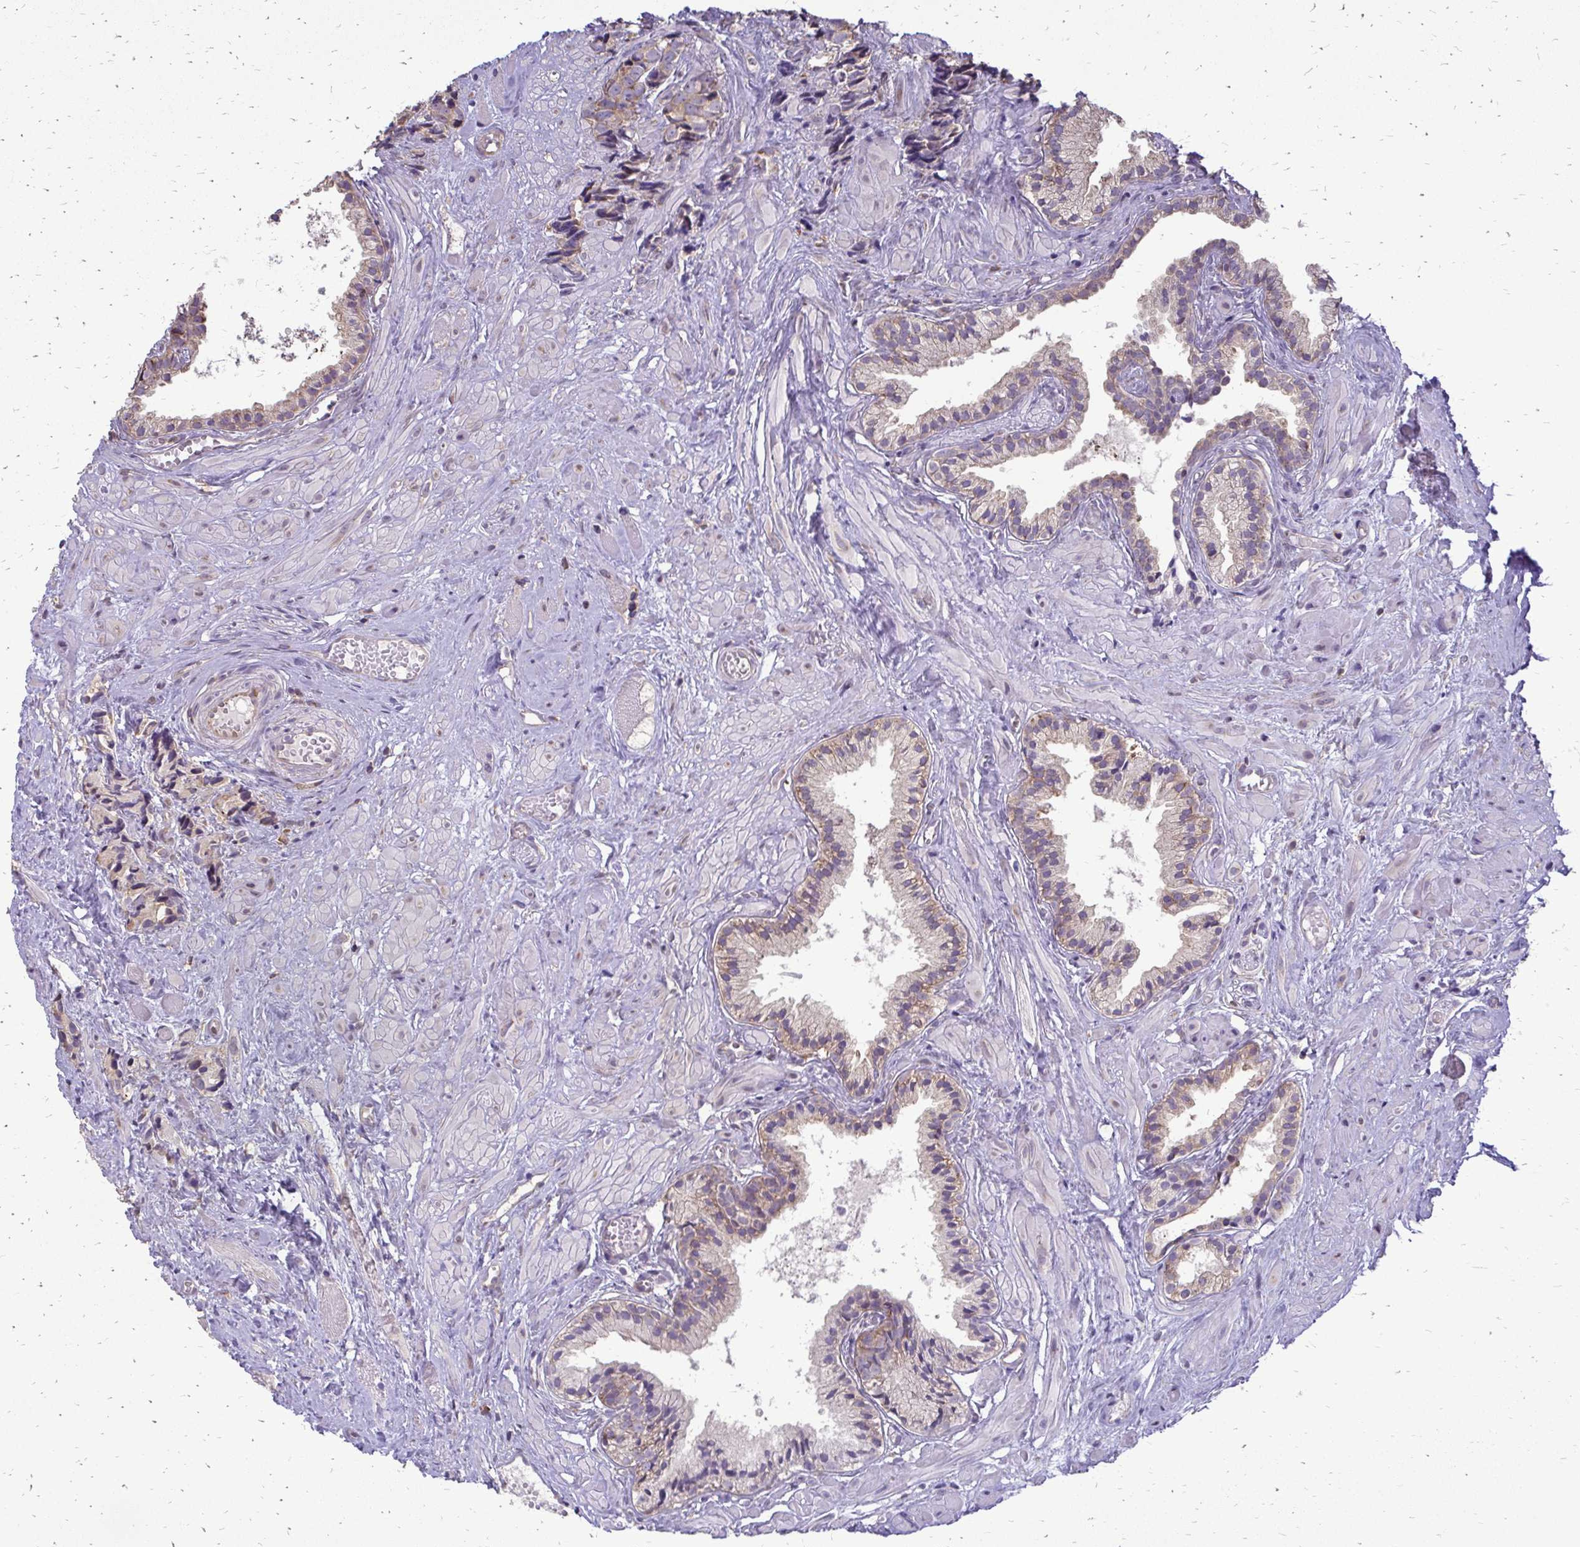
{"staining": {"intensity": "weak", "quantity": "25%-75%", "location": "cytoplasmic/membranous"}, "tissue": "prostate cancer", "cell_type": "Tumor cells", "image_type": "cancer", "snomed": [{"axis": "morphology", "description": "Adenocarcinoma, High grade"}, {"axis": "topography", "description": "Prostate"}], "caption": "Protein expression analysis of prostate cancer (high-grade adenocarcinoma) exhibits weak cytoplasmic/membranous positivity in approximately 25%-75% of tumor cells.", "gene": "RPS3", "patient": {"sex": "male", "age": 81}}